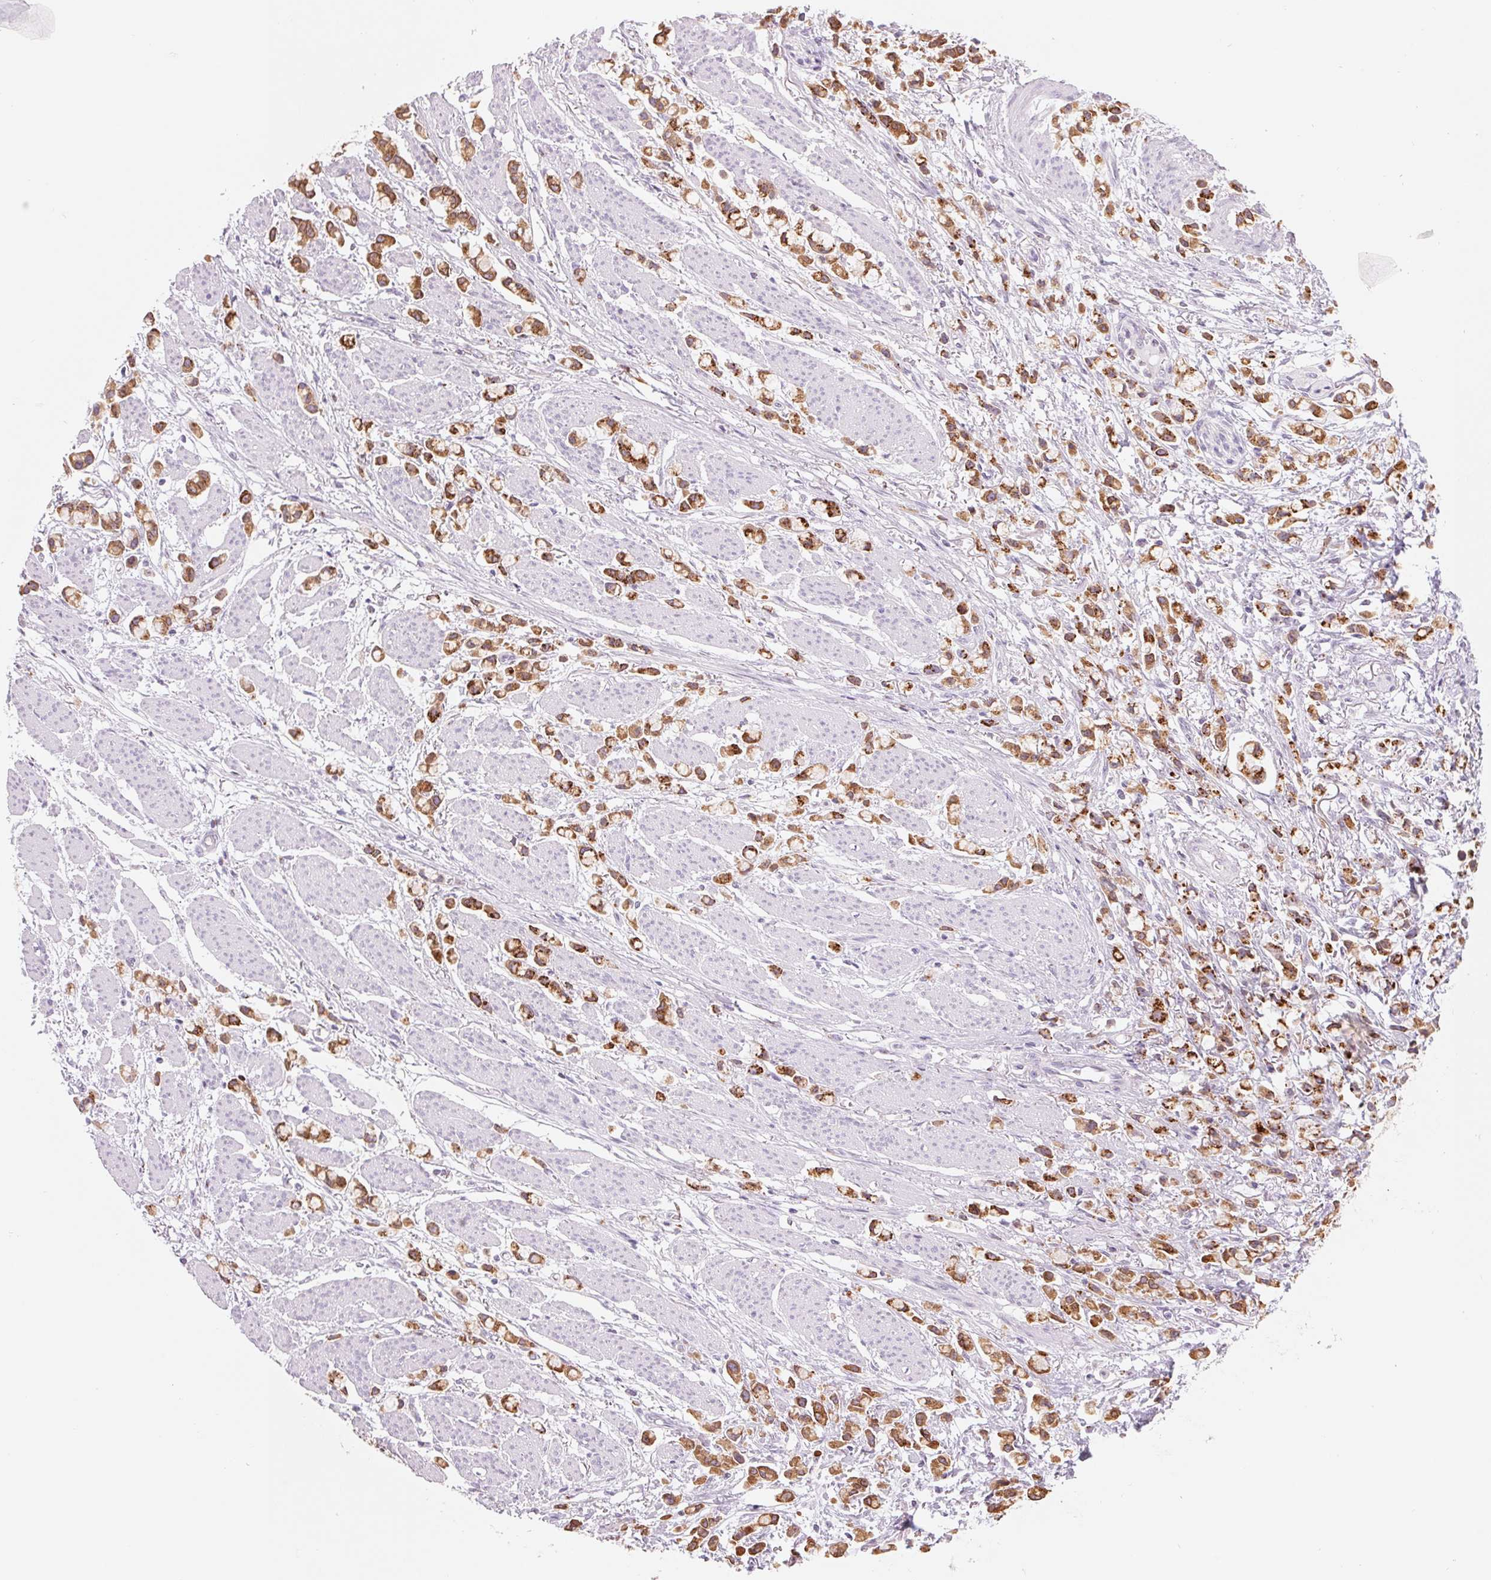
{"staining": {"intensity": "strong", "quantity": ">75%", "location": "cytoplasmic/membranous"}, "tissue": "stomach cancer", "cell_type": "Tumor cells", "image_type": "cancer", "snomed": [{"axis": "morphology", "description": "Adenocarcinoma, NOS"}, {"axis": "topography", "description": "Stomach"}], "caption": "There is high levels of strong cytoplasmic/membranous positivity in tumor cells of adenocarcinoma (stomach), as demonstrated by immunohistochemical staining (brown color).", "gene": "GALNT7", "patient": {"sex": "female", "age": 81}}